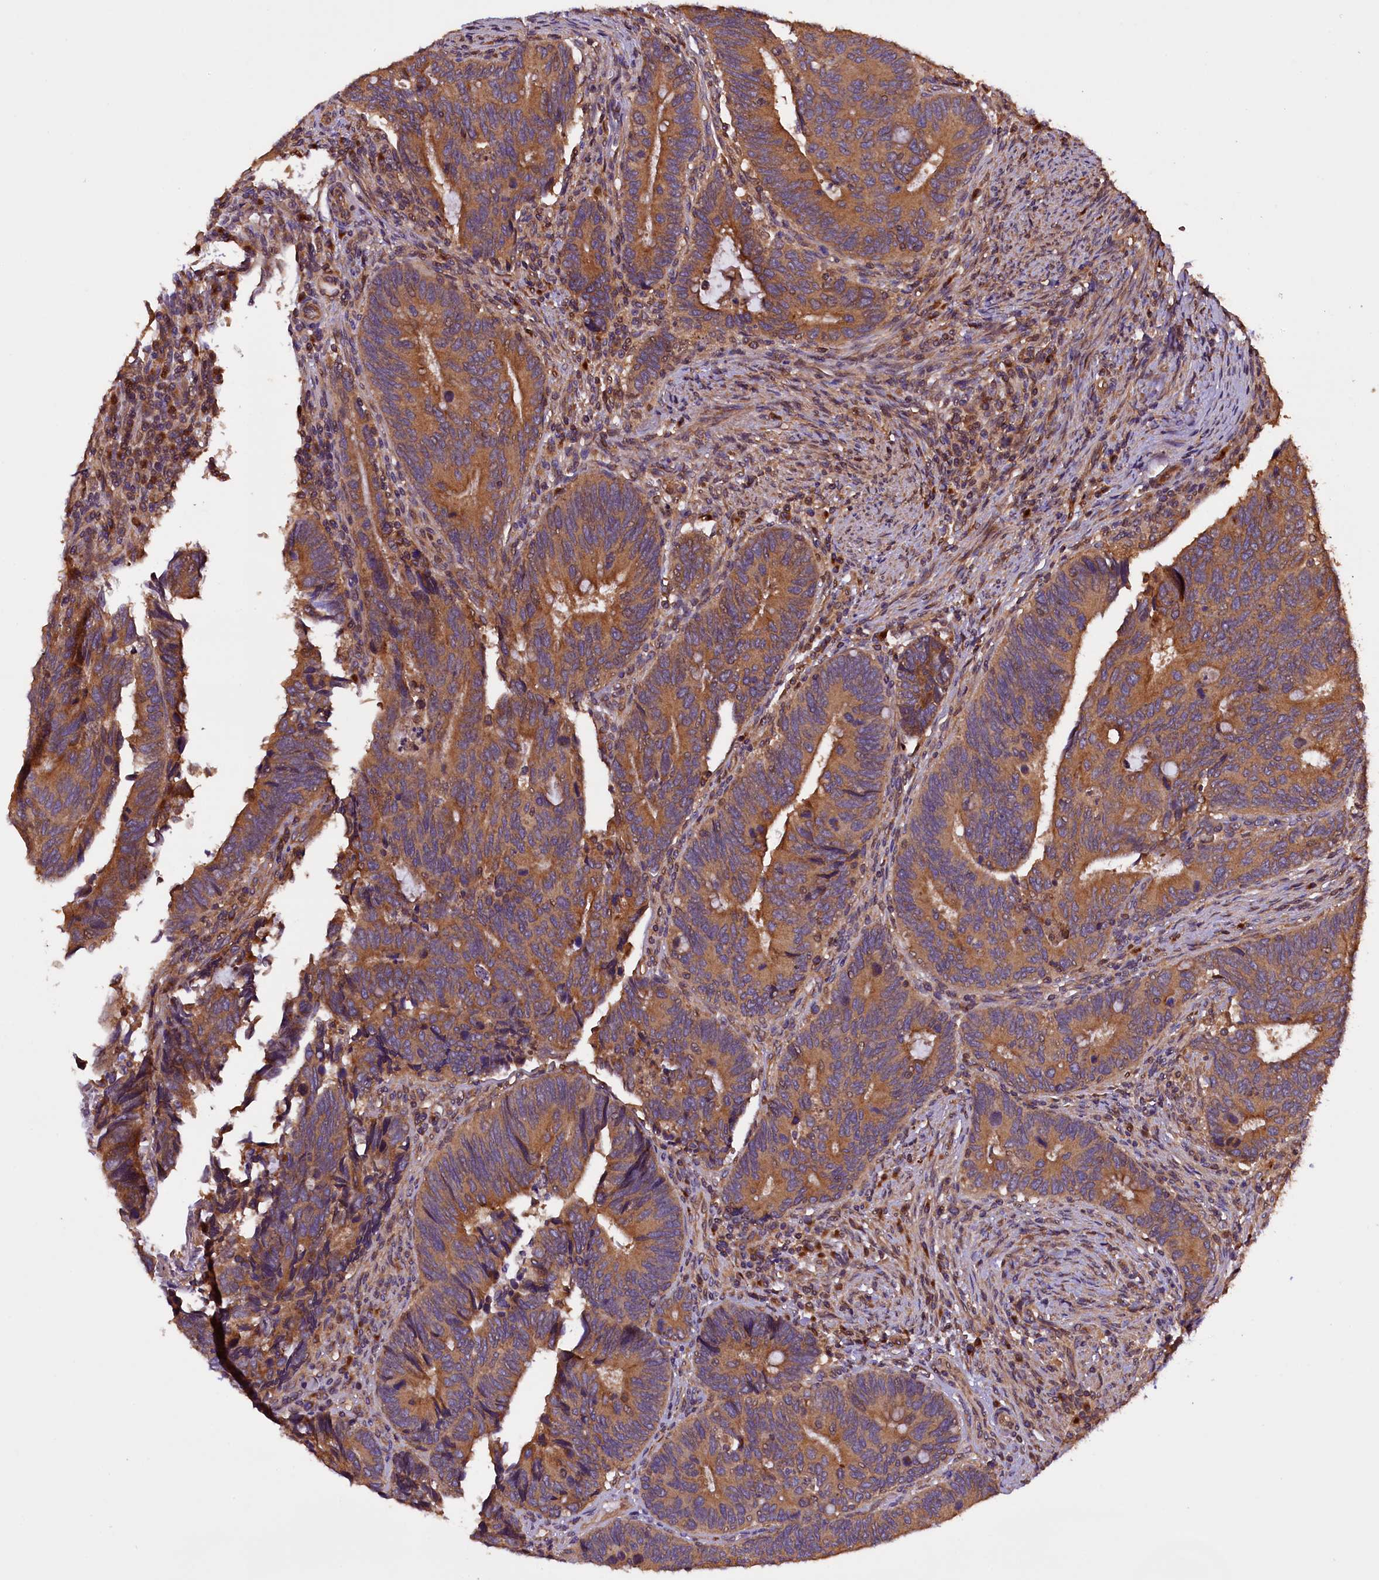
{"staining": {"intensity": "moderate", "quantity": ">75%", "location": "cytoplasmic/membranous"}, "tissue": "colorectal cancer", "cell_type": "Tumor cells", "image_type": "cancer", "snomed": [{"axis": "morphology", "description": "Adenocarcinoma, NOS"}, {"axis": "topography", "description": "Colon"}], "caption": "Adenocarcinoma (colorectal) stained with a protein marker demonstrates moderate staining in tumor cells.", "gene": "KLC2", "patient": {"sex": "male", "age": 87}}